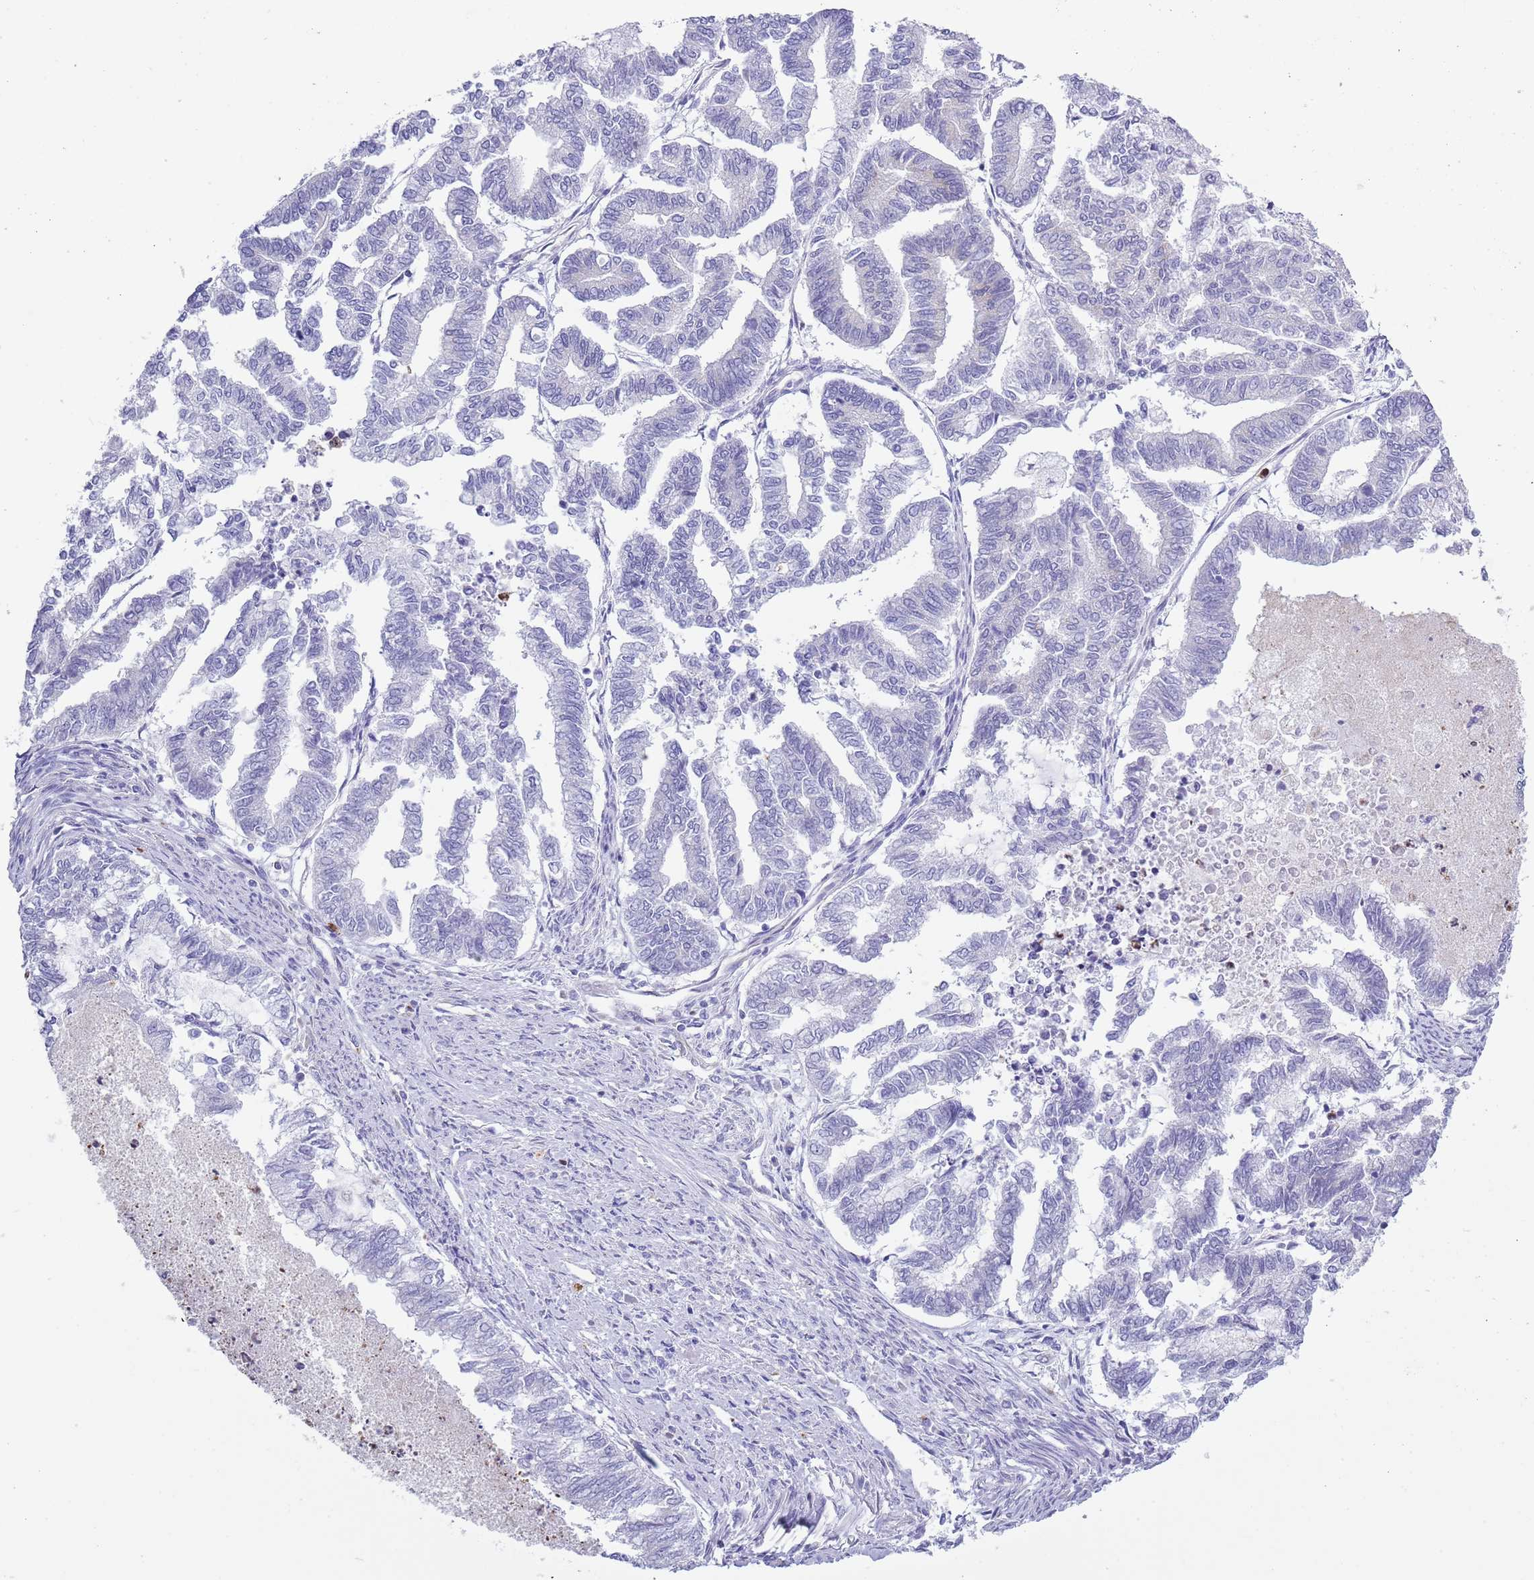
{"staining": {"intensity": "negative", "quantity": "none", "location": "none"}, "tissue": "endometrial cancer", "cell_type": "Tumor cells", "image_type": "cancer", "snomed": [{"axis": "morphology", "description": "Adenocarcinoma, NOS"}, {"axis": "topography", "description": "Endometrium"}], "caption": "The histopathology image exhibits no significant expression in tumor cells of adenocarcinoma (endometrial). The staining was performed using DAB to visualize the protein expression in brown, while the nuclei were stained in blue with hematoxylin (Magnification: 20x).", "gene": "ZFP2", "patient": {"sex": "female", "age": 79}}